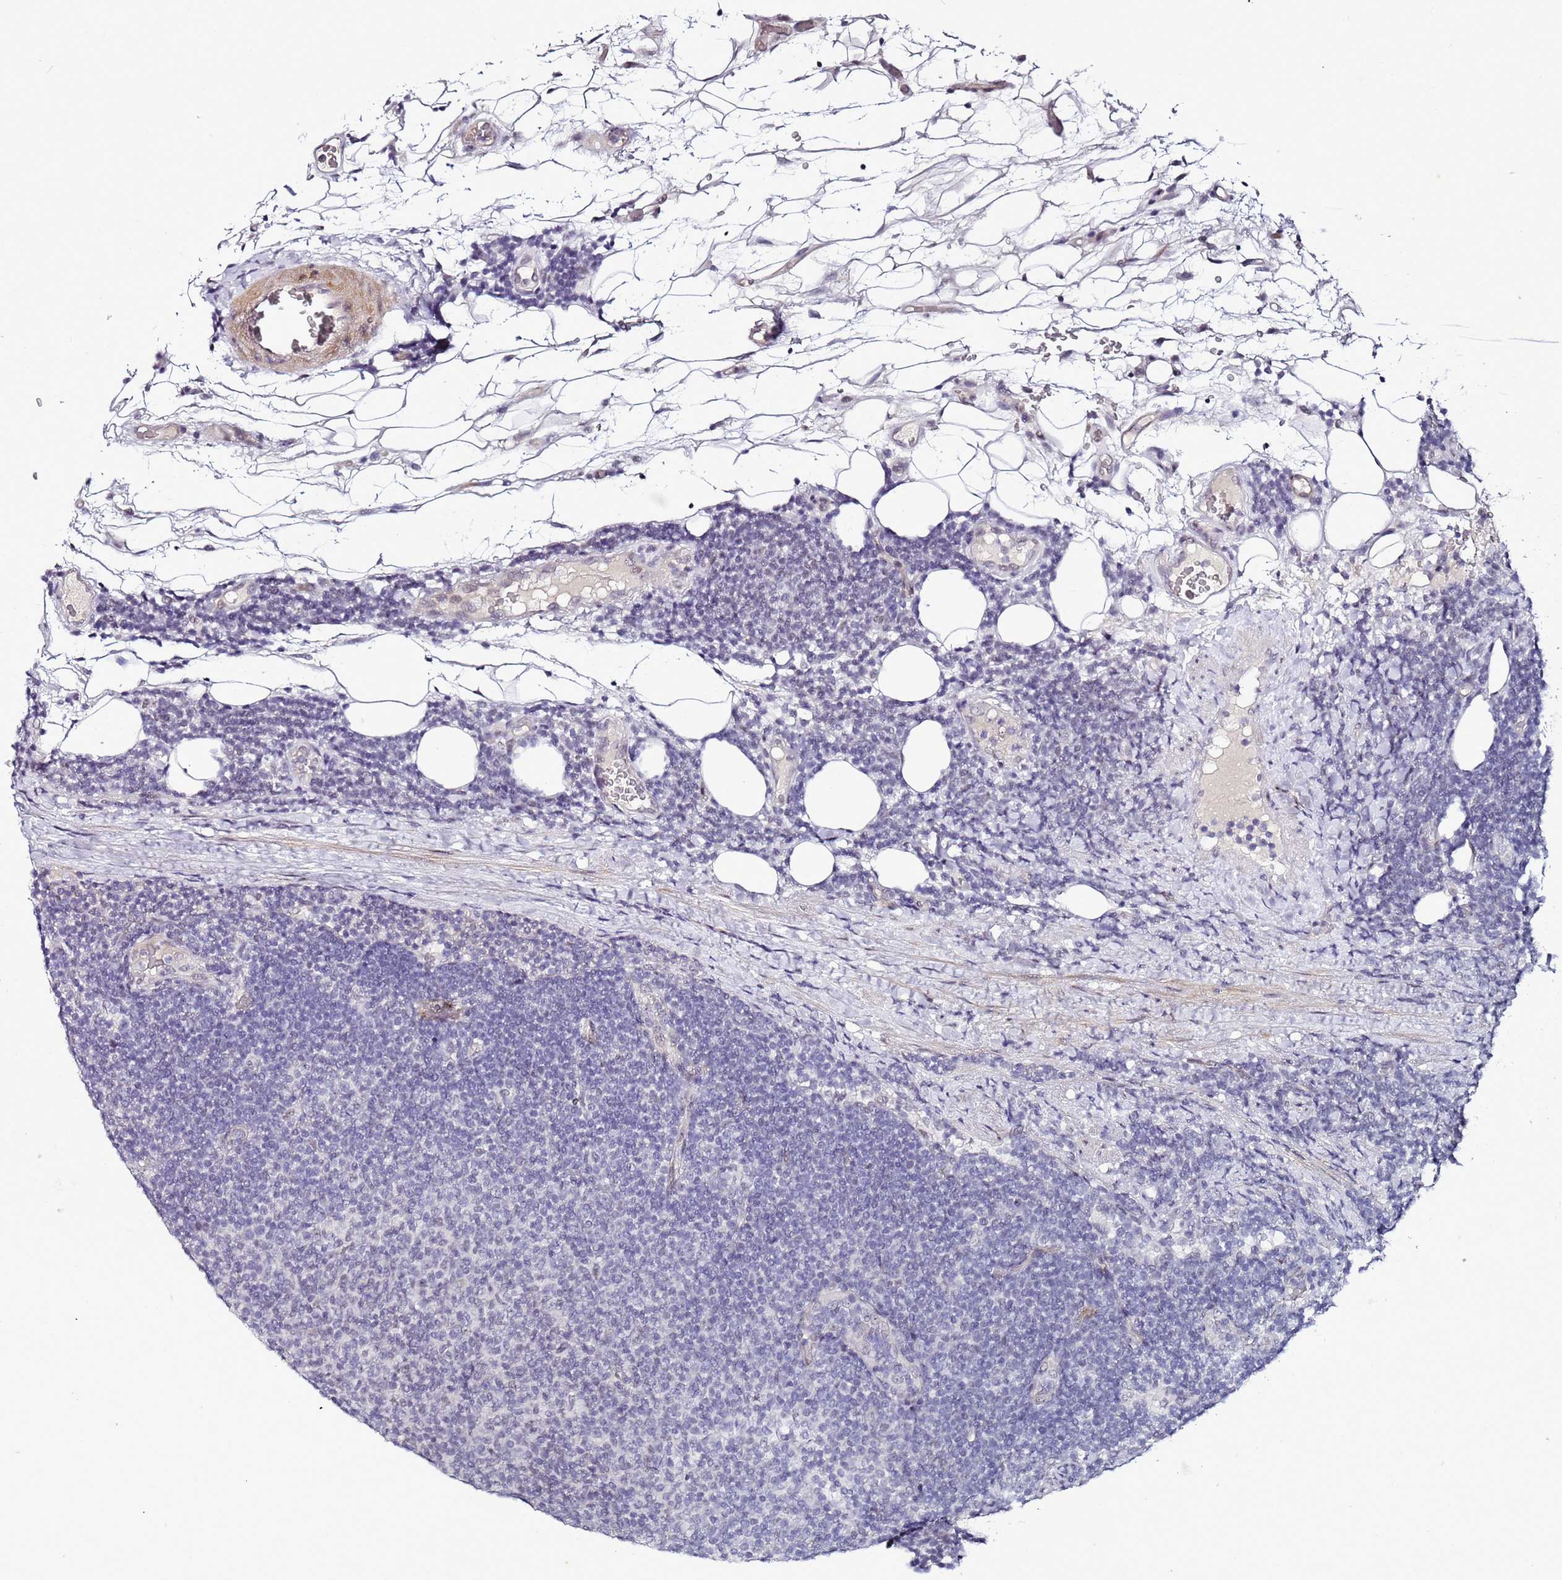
{"staining": {"intensity": "negative", "quantity": "none", "location": "none"}, "tissue": "lymphoma", "cell_type": "Tumor cells", "image_type": "cancer", "snomed": [{"axis": "morphology", "description": "Malignant lymphoma, non-Hodgkin's type, Low grade"}, {"axis": "topography", "description": "Lymph node"}], "caption": "Immunohistochemical staining of human low-grade malignant lymphoma, non-Hodgkin's type shows no significant staining in tumor cells.", "gene": "PSMA7", "patient": {"sex": "male", "age": 66}}